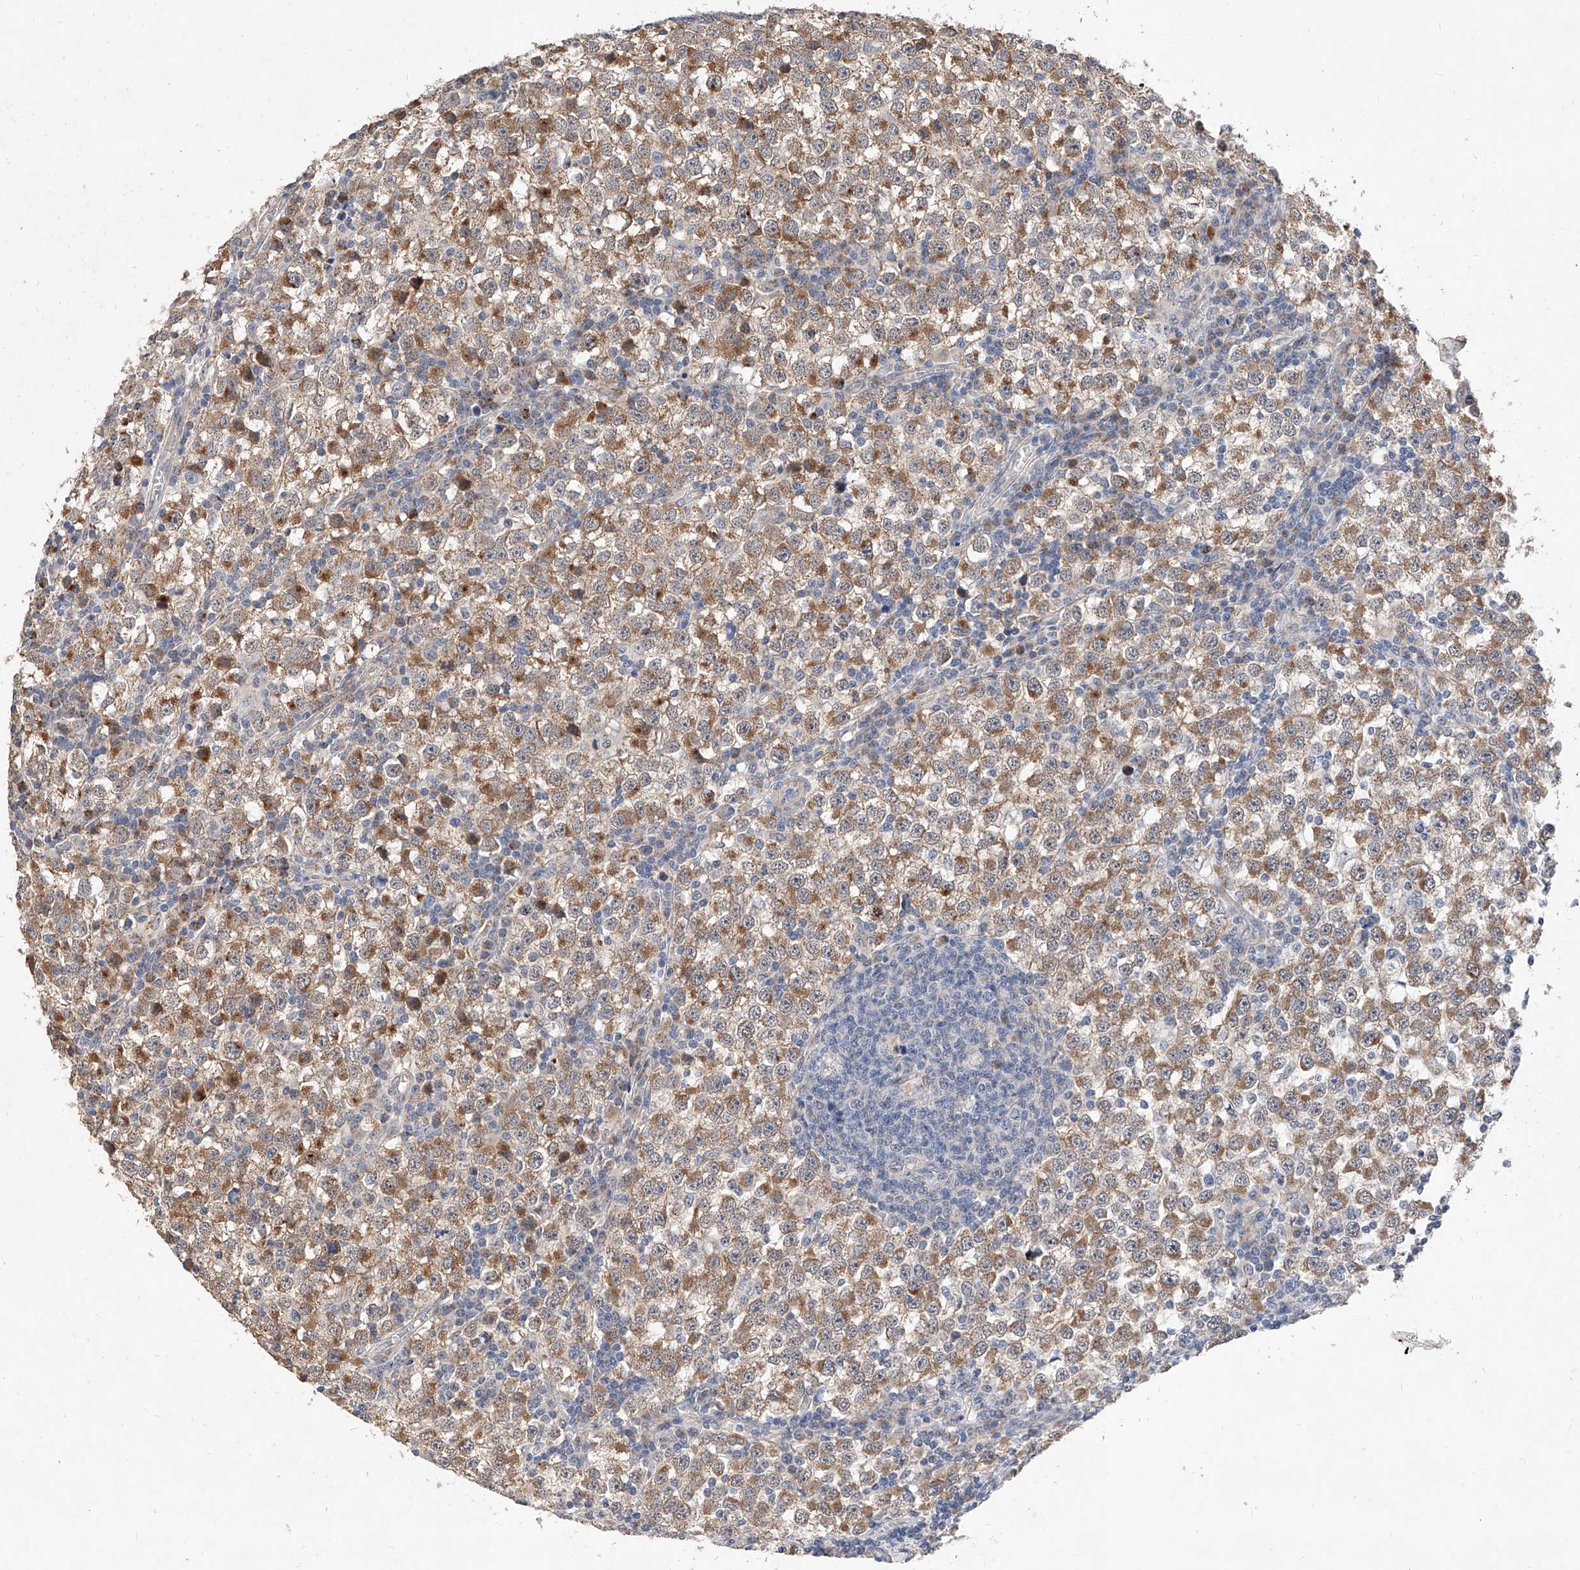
{"staining": {"intensity": "moderate", "quantity": ">75%", "location": "cytoplasmic/membranous"}, "tissue": "testis cancer", "cell_type": "Tumor cells", "image_type": "cancer", "snomed": [{"axis": "morphology", "description": "Seminoma, NOS"}, {"axis": "topography", "description": "Testis"}], "caption": "Brown immunohistochemical staining in human seminoma (testis) shows moderate cytoplasmic/membranous expression in about >75% of tumor cells.", "gene": "MFSD4B", "patient": {"sex": "male", "age": 65}}